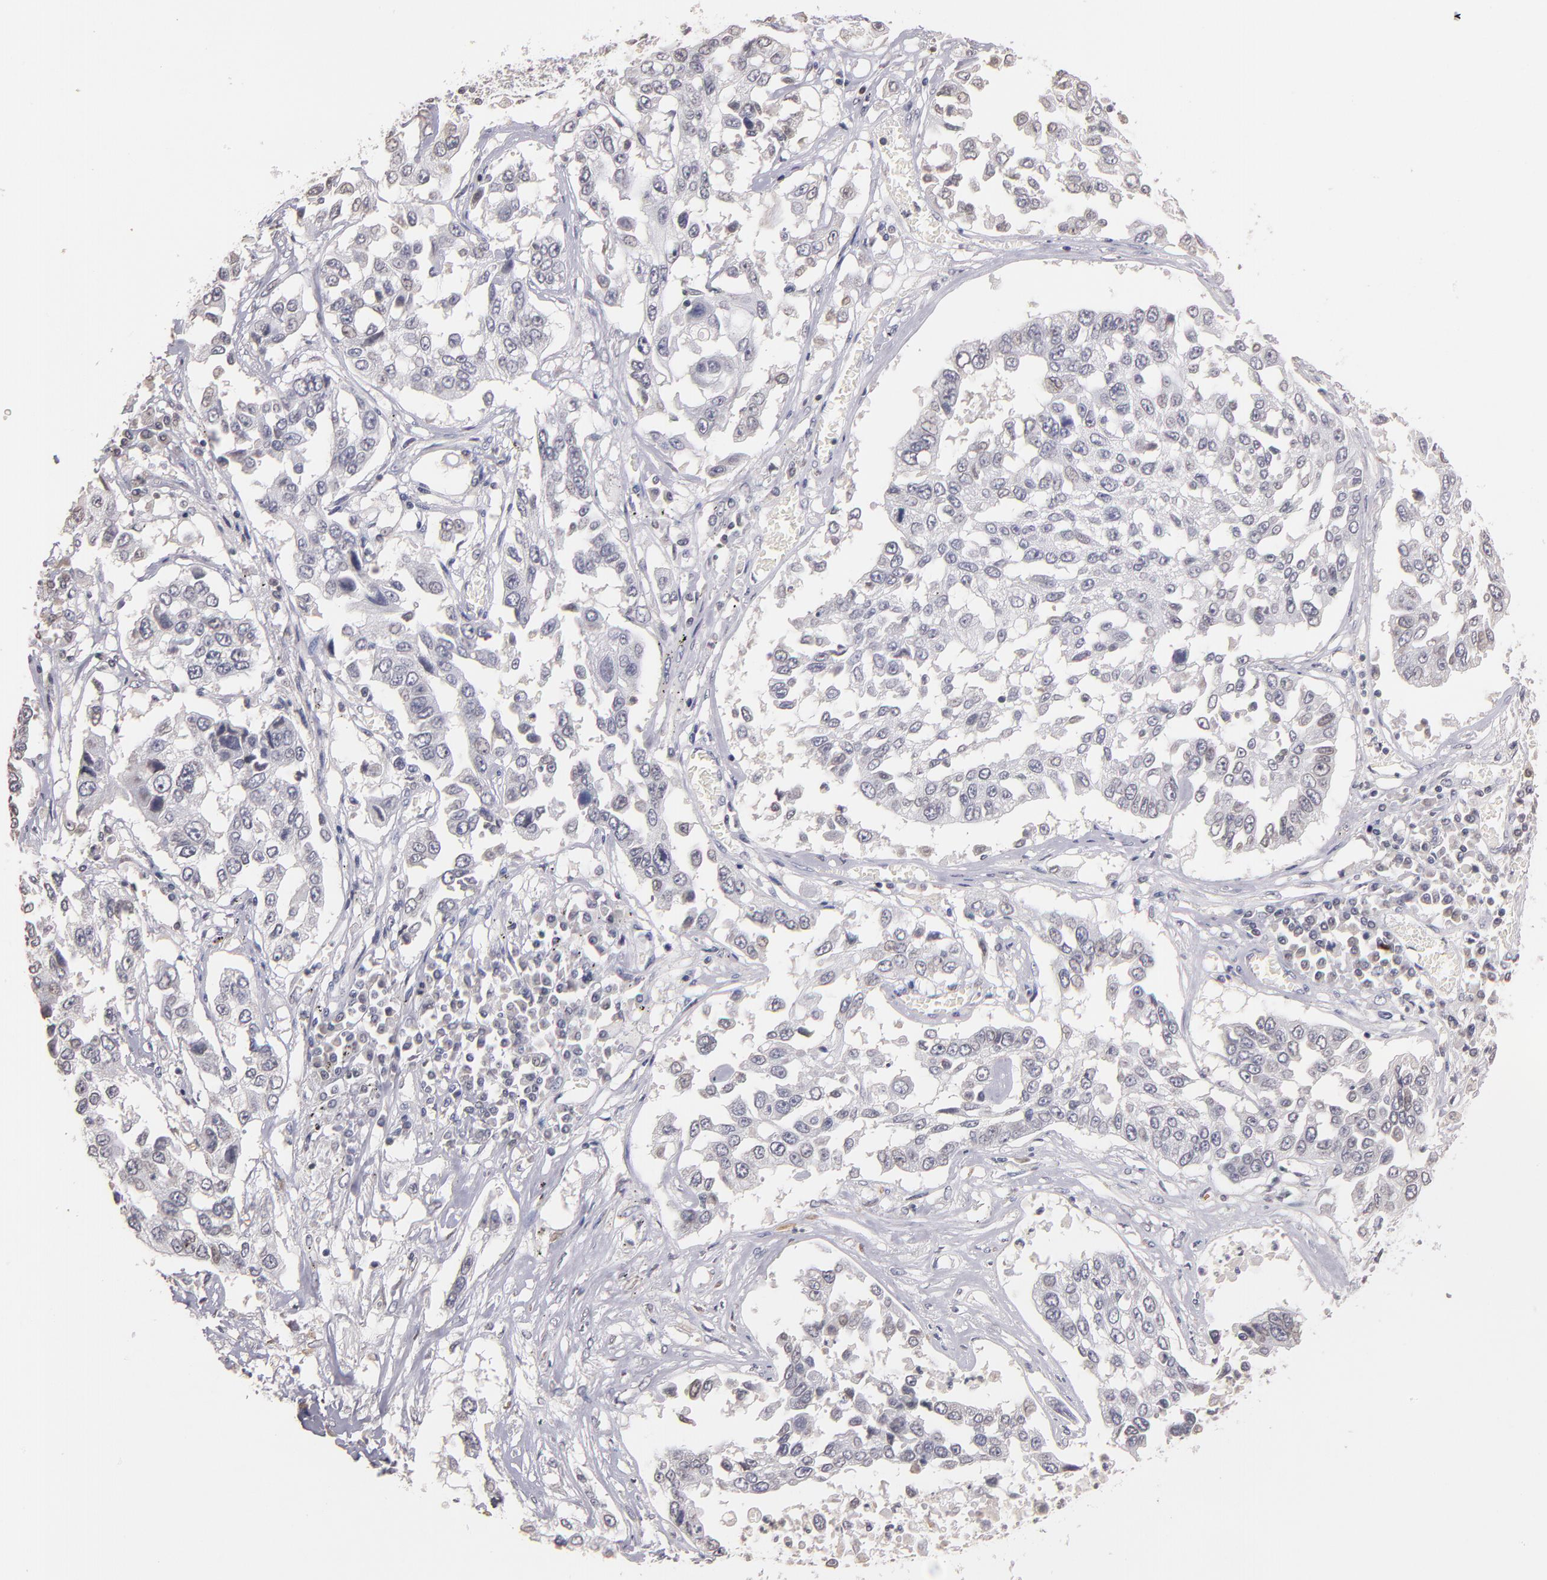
{"staining": {"intensity": "negative", "quantity": "none", "location": "none"}, "tissue": "lung cancer", "cell_type": "Tumor cells", "image_type": "cancer", "snomed": [{"axis": "morphology", "description": "Squamous cell carcinoma, NOS"}, {"axis": "topography", "description": "Lung"}], "caption": "An image of lung cancer (squamous cell carcinoma) stained for a protein shows no brown staining in tumor cells.", "gene": "SOX10", "patient": {"sex": "male", "age": 71}}